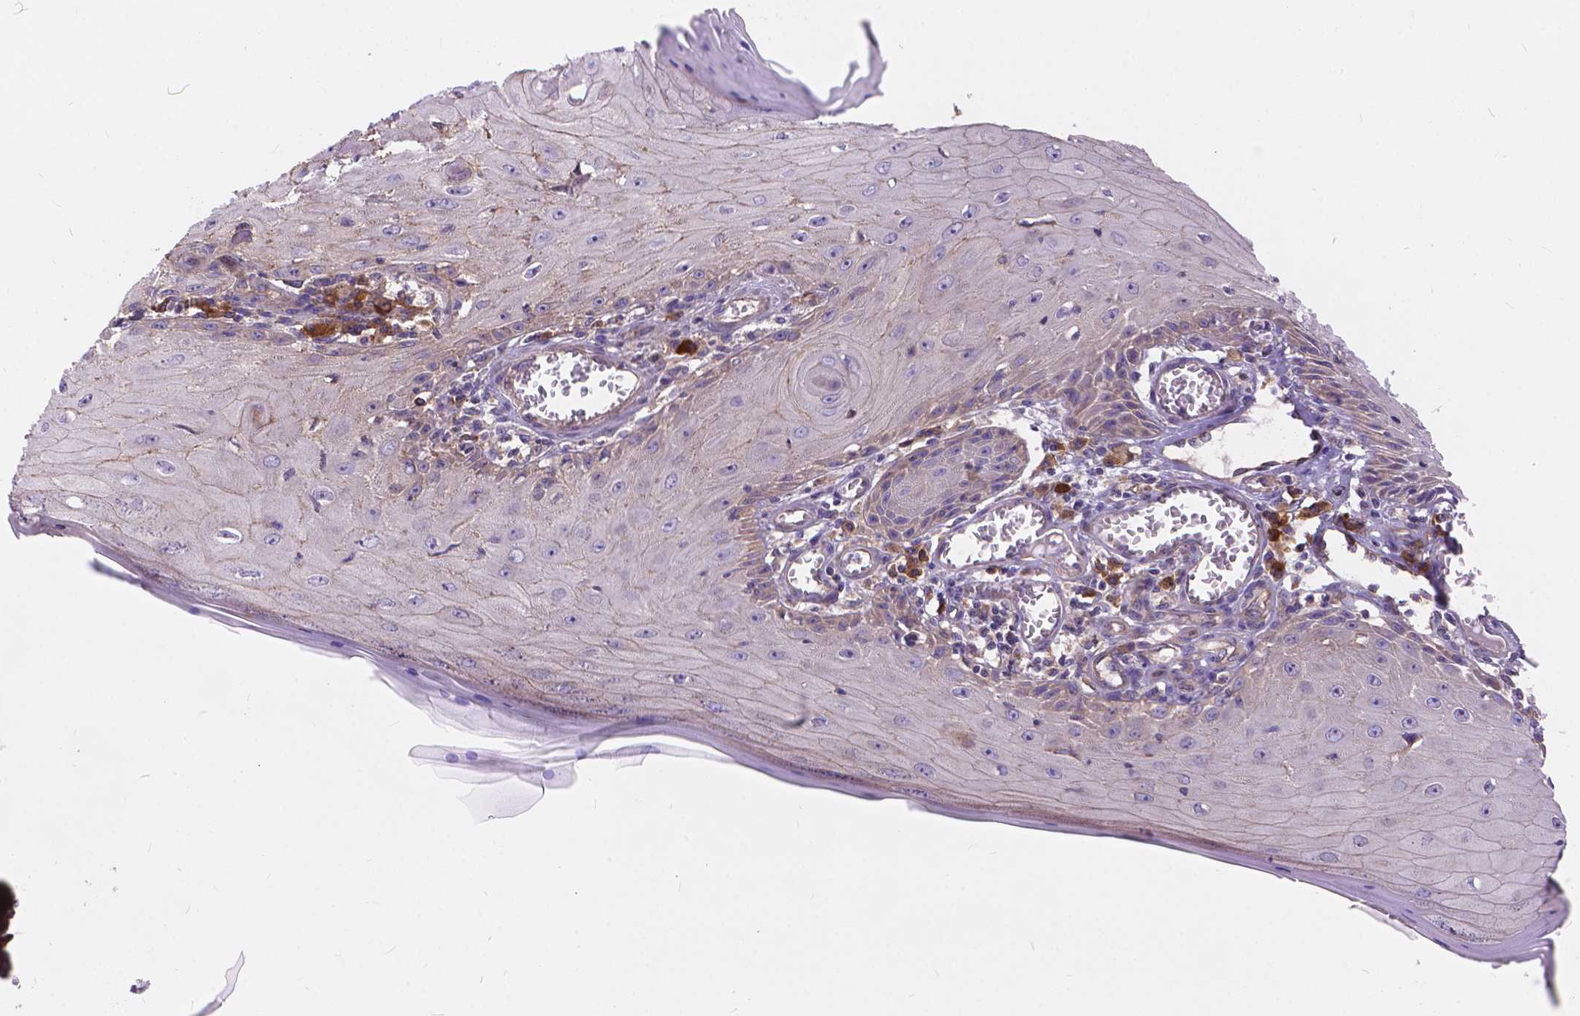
{"staining": {"intensity": "negative", "quantity": "none", "location": "none"}, "tissue": "skin cancer", "cell_type": "Tumor cells", "image_type": "cancer", "snomed": [{"axis": "morphology", "description": "Squamous cell carcinoma, NOS"}, {"axis": "topography", "description": "Skin"}], "caption": "A high-resolution photomicrograph shows immunohistochemistry (IHC) staining of skin squamous cell carcinoma, which reveals no significant positivity in tumor cells.", "gene": "ARAP1", "patient": {"sex": "female", "age": 73}}